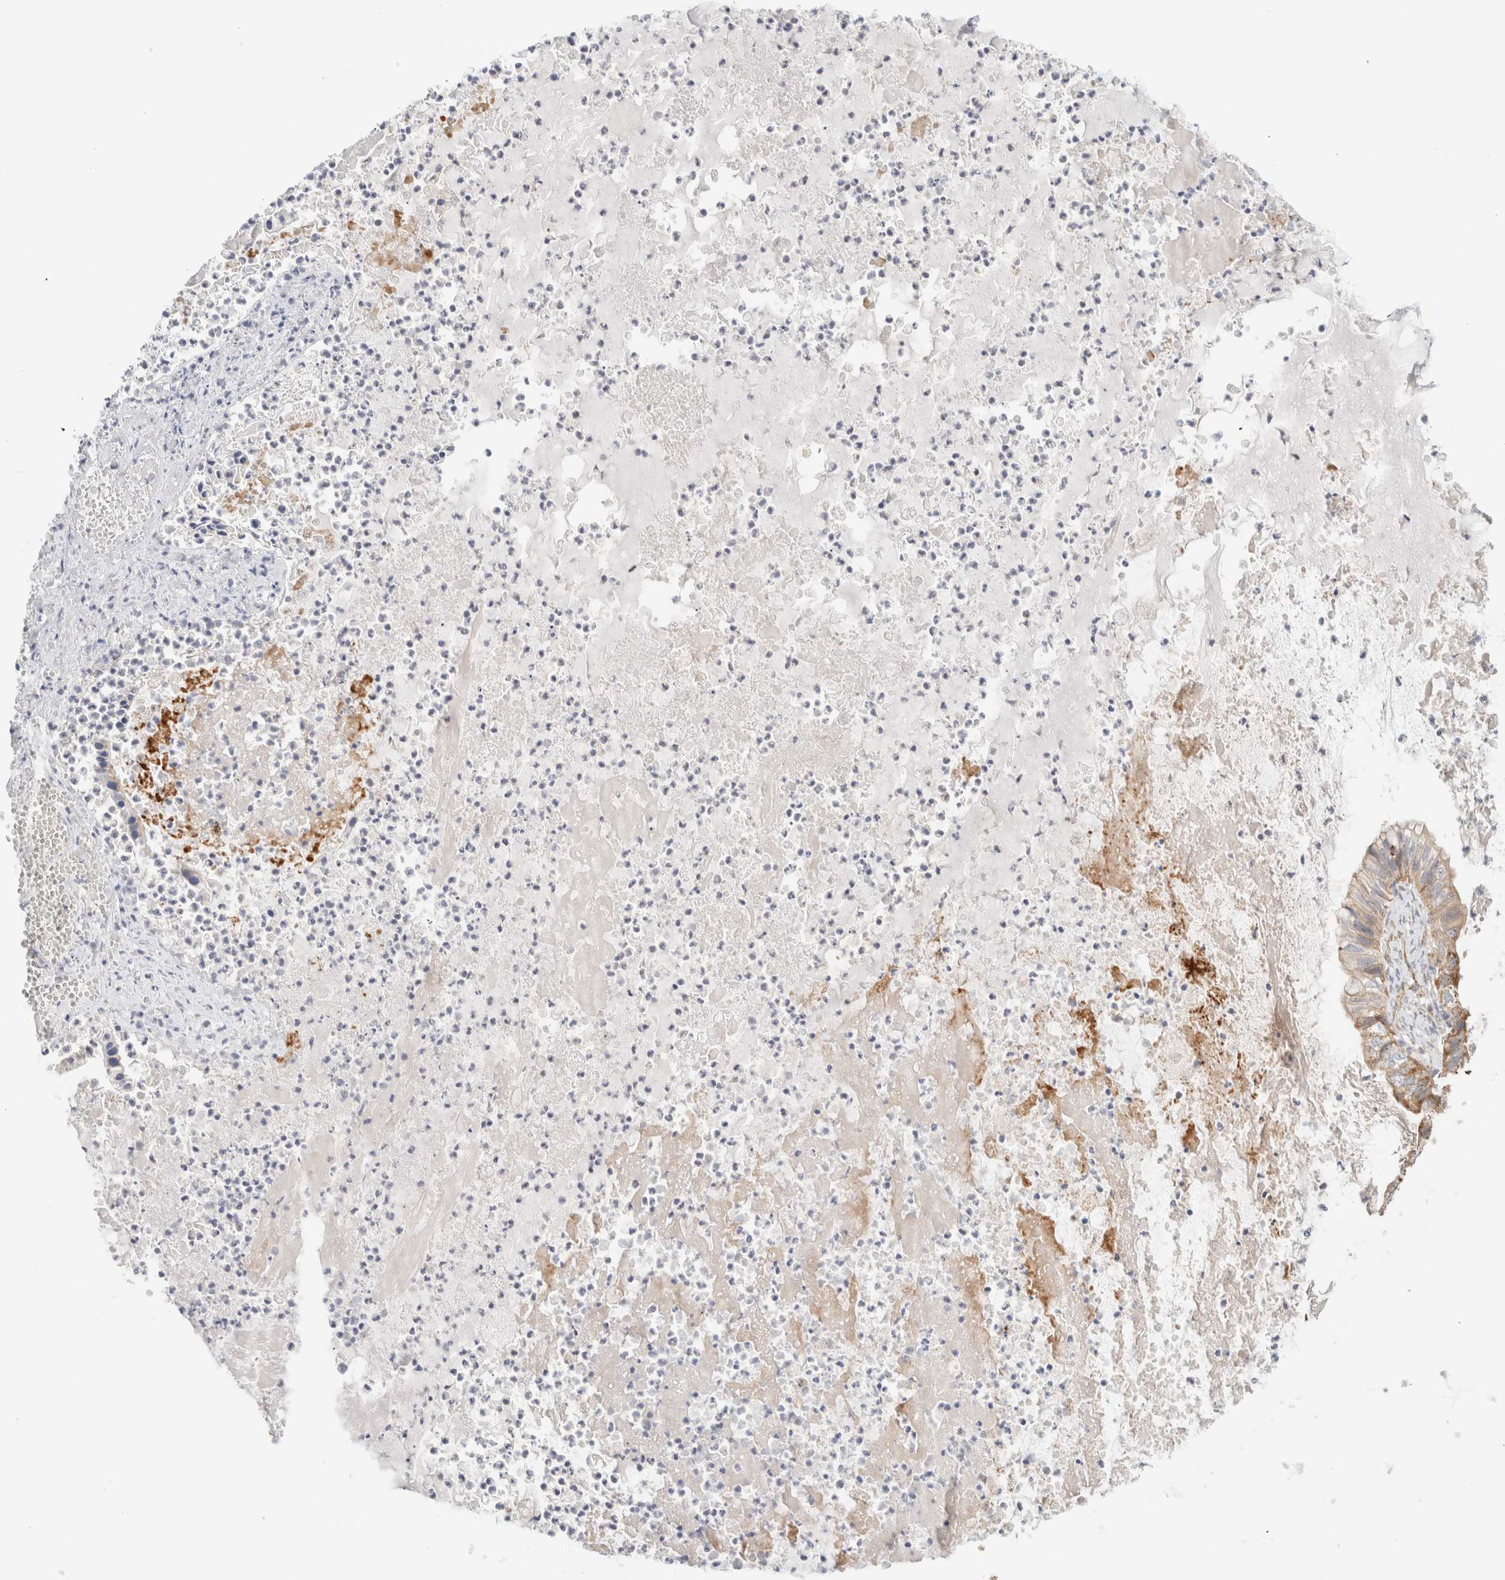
{"staining": {"intensity": "weak", "quantity": ">75%", "location": "cytoplasmic/membranous"}, "tissue": "ovarian cancer", "cell_type": "Tumor cells", "image_type": "cancer", "snomed": [{"axis": "morphology", "description": "Cystadenocarcinoma, mucinous, NOS"}, {"axis": "topography", "description": "Ovary"}], "caption": "Protein staining displays weak cytoplasmic/membranous positivity in approximately >75% of tumor cells in ovarian mucinous cystadenocarcinoma.", "gene": "MRM3", "patient": {"sex": "female", "age": 80}}